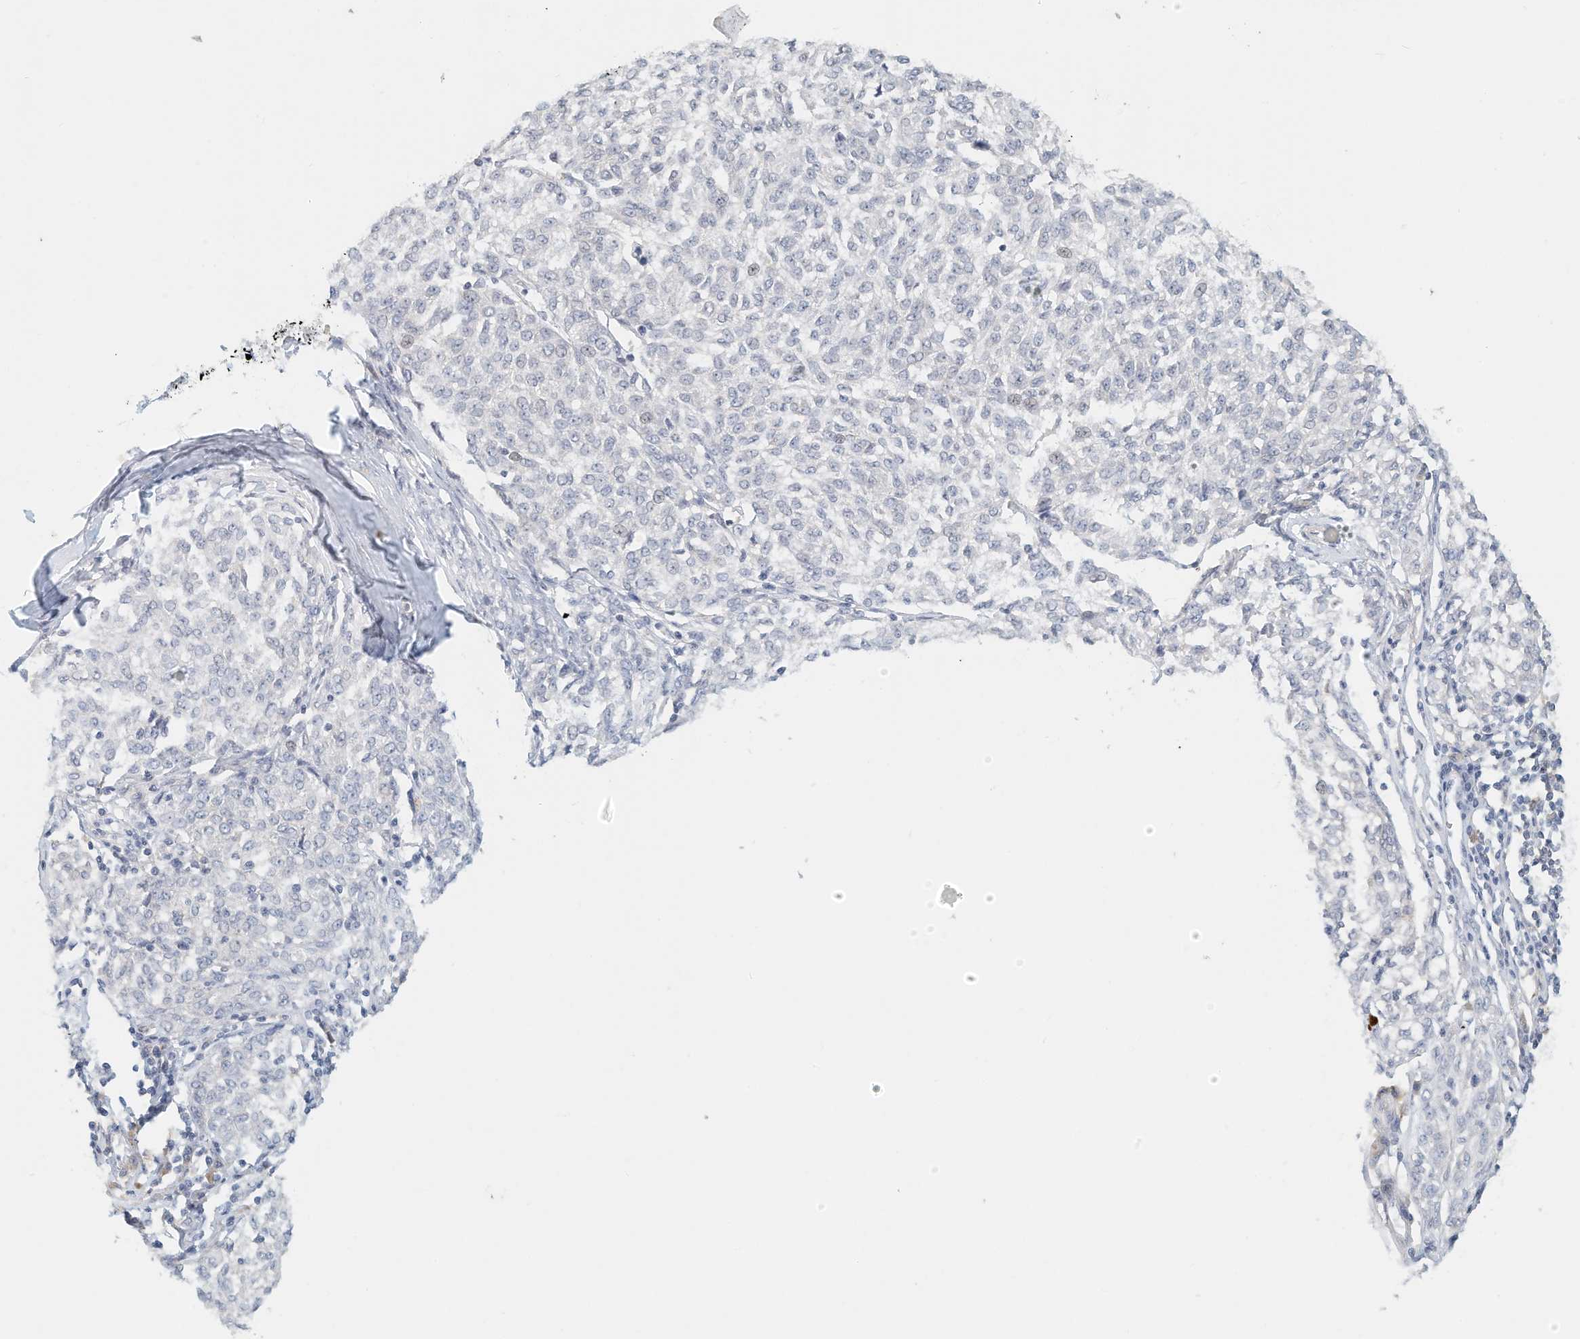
{"staining": {"intensity": "negative", "quantity": "none", "location": "none"}, "tissue": "melanoma", "cell_type": "Tumor cells", "image_type": "cancer", "snomed": [{"axis": "morphology", "description": "Malignant melanoma, NOS"}, {"axis": "topography", "description": "Skin"}], "caption": "This is an IHC photomicrograph of human melanoma. There is no expression in tumor cells.", "gene": "MICAL1", "patient": {"sex": "female", "age": 72}}